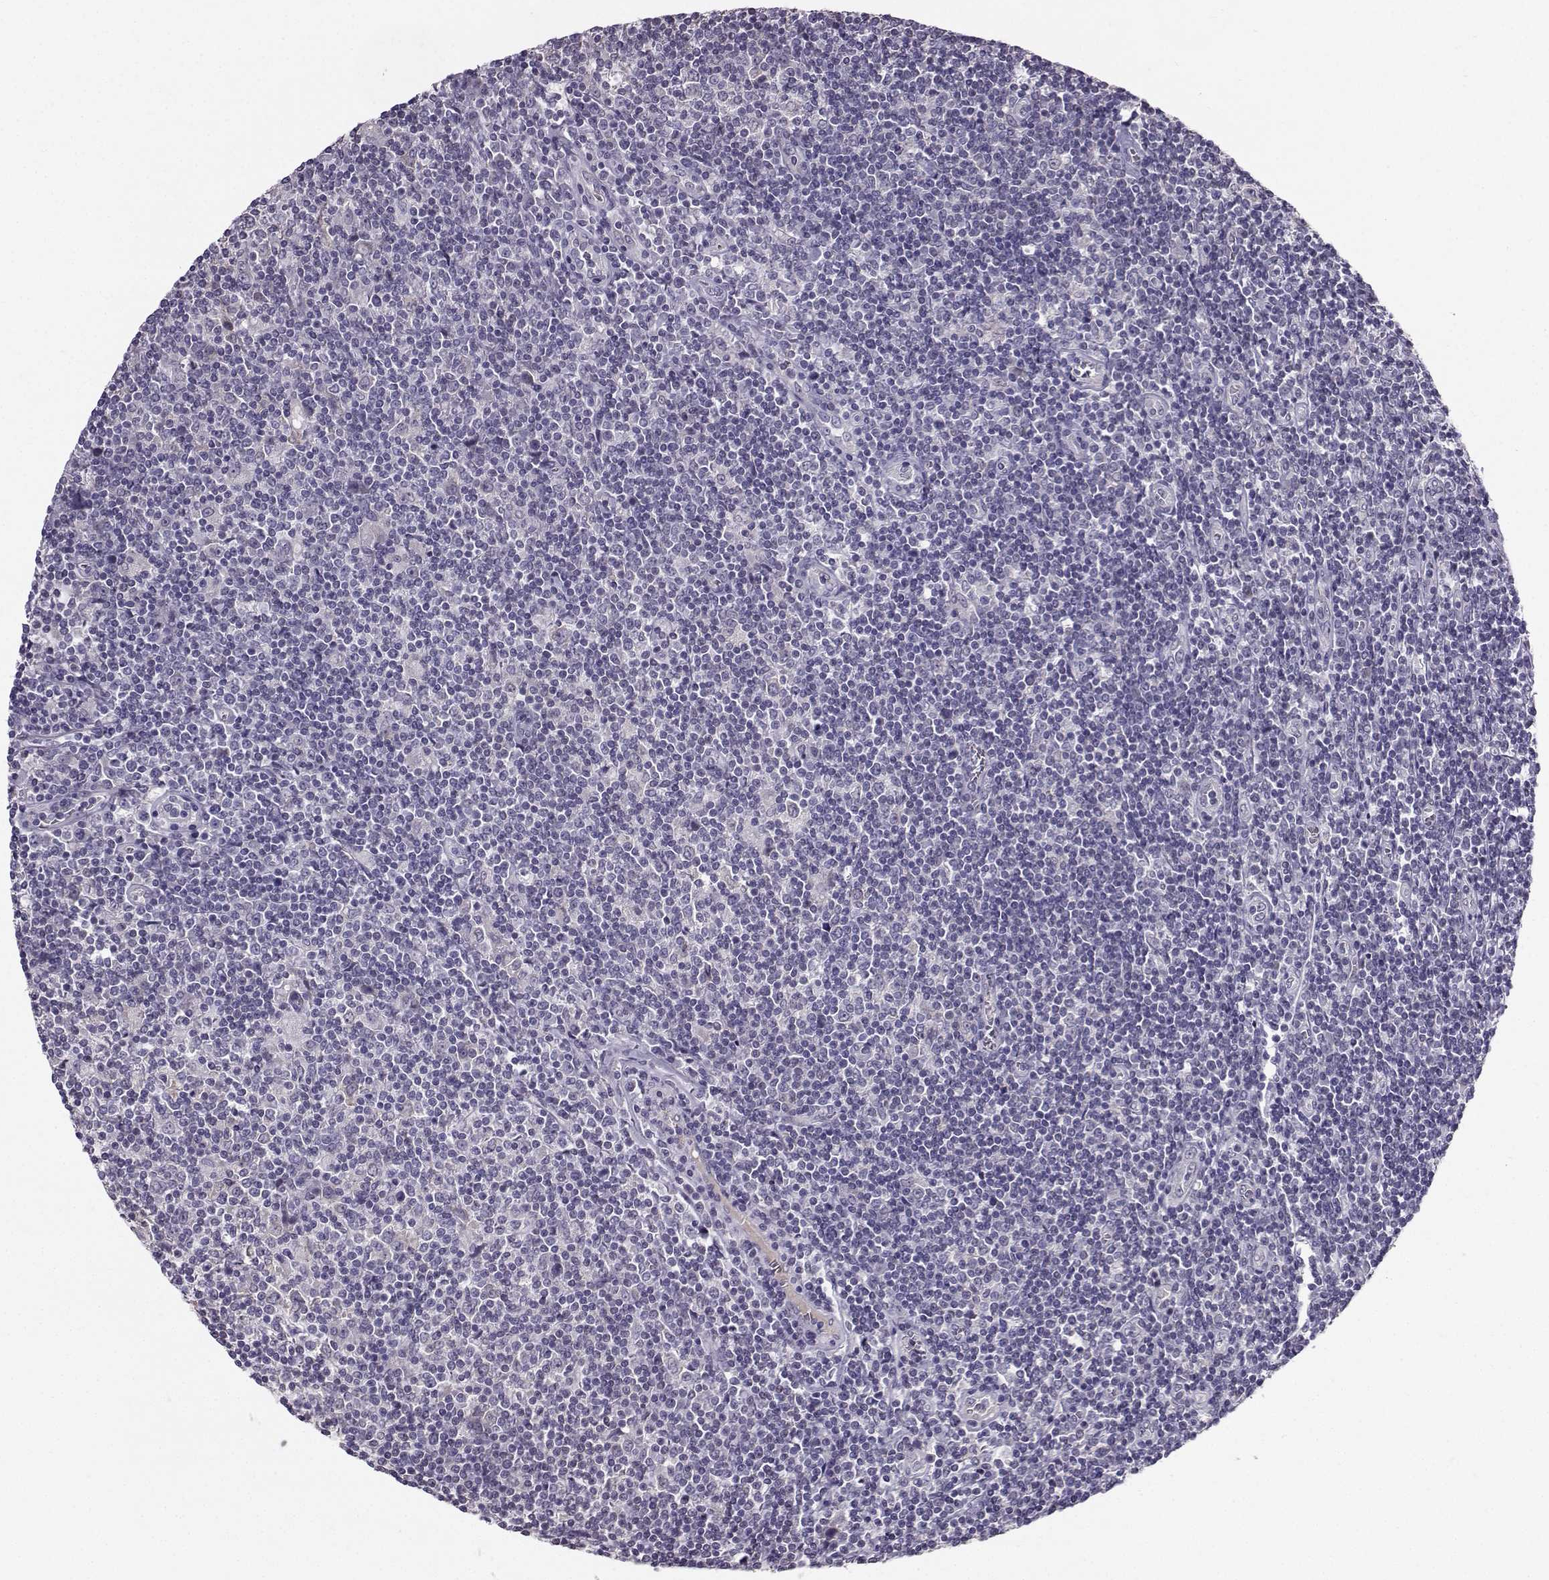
{"staining": {"intensity": "negative", "quantity": "none", "location": "none"}, "tissue": "lymphoma", "cell_type": "Tumor cells", "image_type": "cancer", "snomed": [{"axis": "morphology", "description": "Hodgkin's disease, NOS"}, {"axis": "topography", "description": "Lymph node"}], "caption": "High magnification brightfield microscopy of Hodgkin's disease stained with DAB (brown) and counterstained with hematoxylin (blue): tumor cells show no significant positivity. The staining was performed using DAB (3,3'-diaminobenzidine) to visualize the protein expression in brown, while the nuclei were stained in blue with hematoxylin (Magnification: 20x).", "gene": "TSPYL5", "patient": {"sex": "male", "age": 40}}